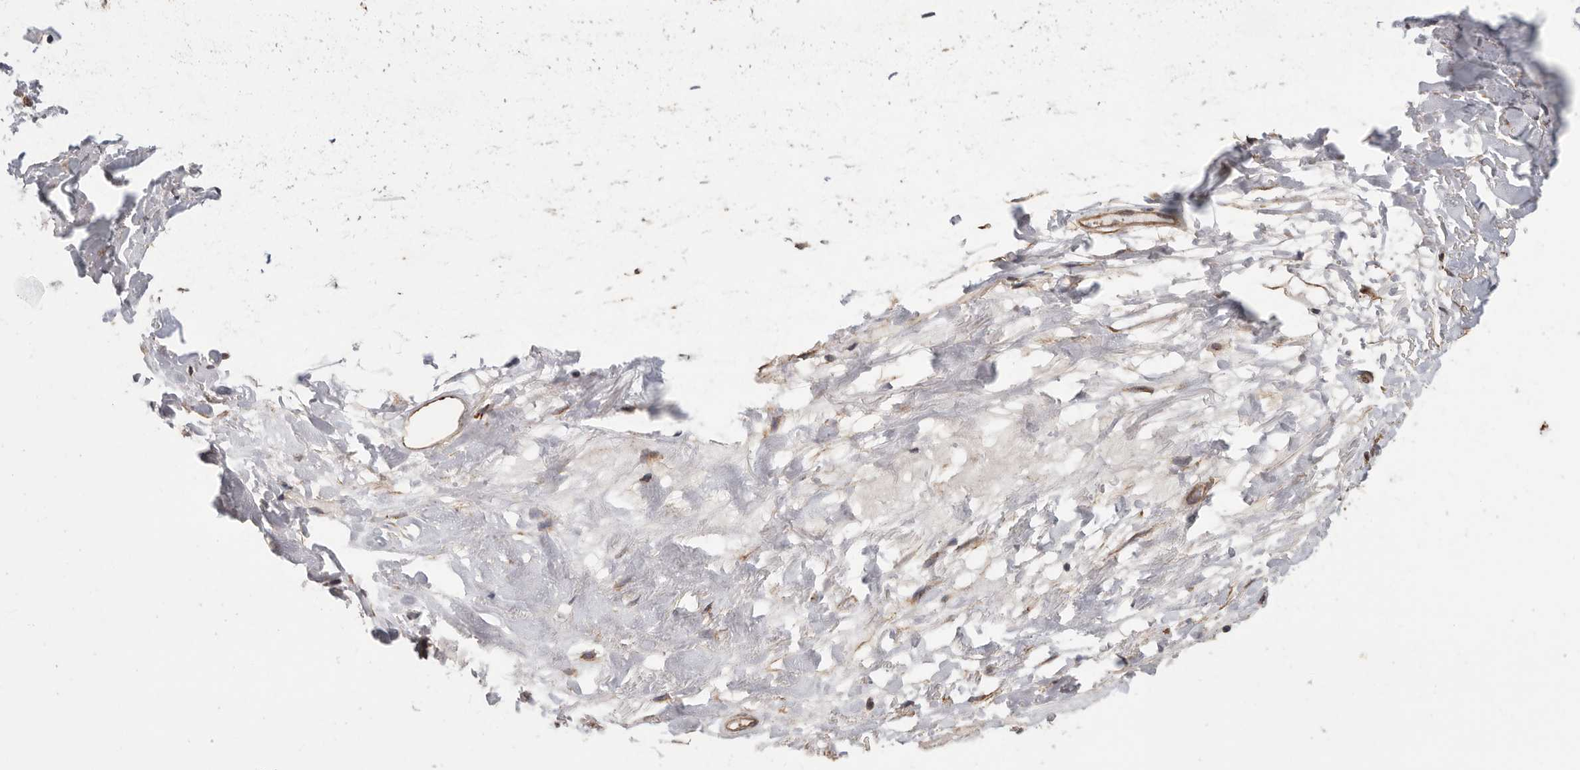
{"staining": {"intensity": "strong", "quantity": ">75%", "location": "cytoplasmic/membranous"}, "tissue": "adipose tissue", "cell_type": "Adipocytes", "image_type": "normal", "snomed": [{"axis": "morphology", "description": "Normal tissue, NOS"}, {"axis": "topography", "description": "Cartilage tissue"}], "caption": "Brown immunohistochemical staining in normal adipose tissue exhibits strong cytoplasmic/membranous positivity in about >75% of adipocytes.", "gene": "PODXL2", "patient": {"sex": "female", "age": 63}}